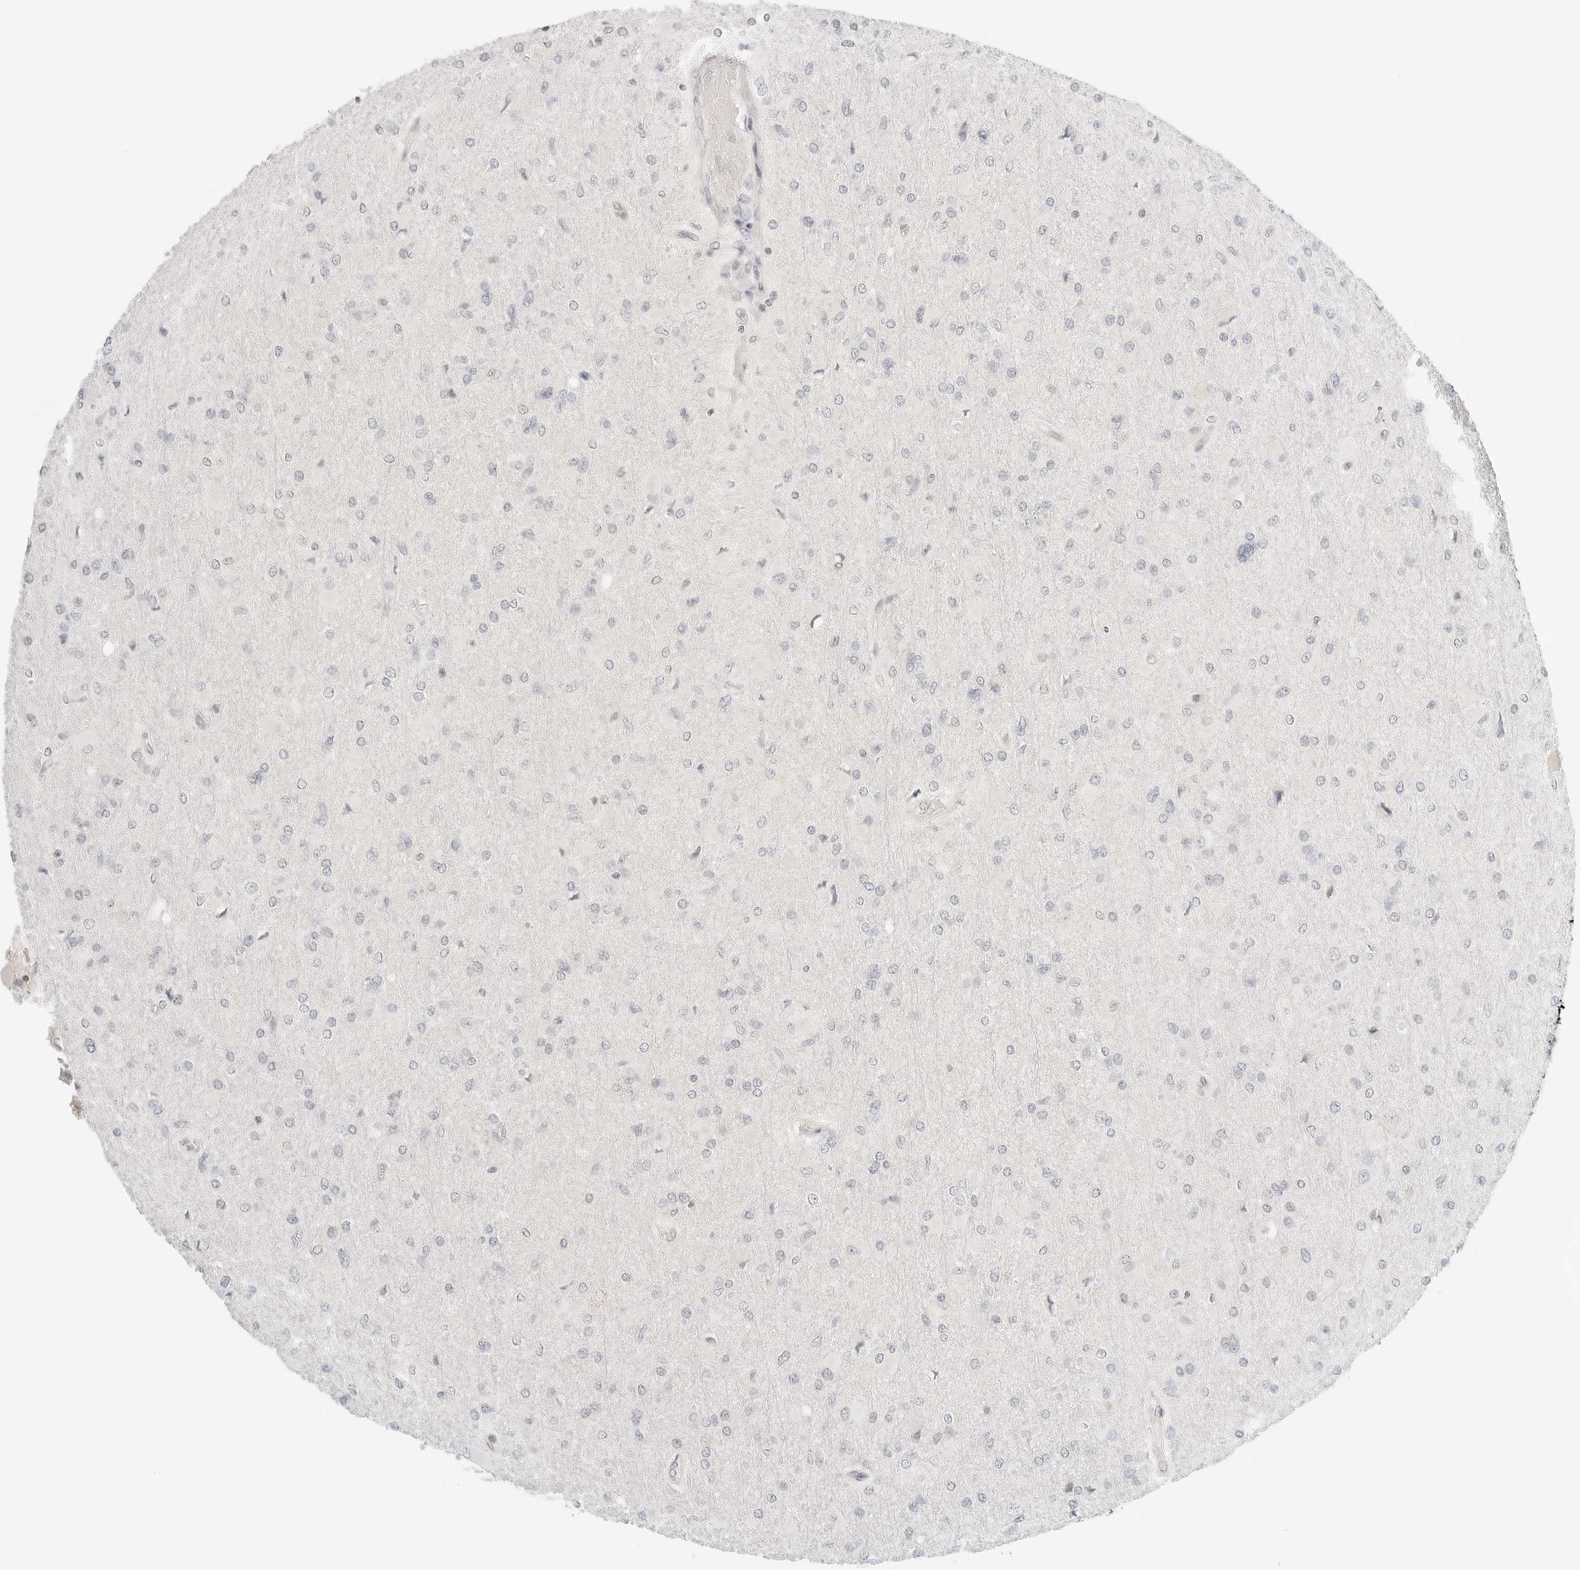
{"staining": {"intensity": "negative", "quantity": "none", "location": "none"}, "tissue": "glioma", "cell_type": "Tumor cells", "image_type": "cancer", "snomed": [{"axis": "morphology", "description": "Glioma, malignant, High grade"}, {"axis": "topography", "description": "Cerebral cortex"}], "caption": "Glioma was stained to show a protein in brown. There is no significant expression in tumor cells. (Immunohistochemistry (ihc), brightfield microscopy, high magnification).", "gene": "TEKT2", "patient": {"sex": "female", "age": 36}}